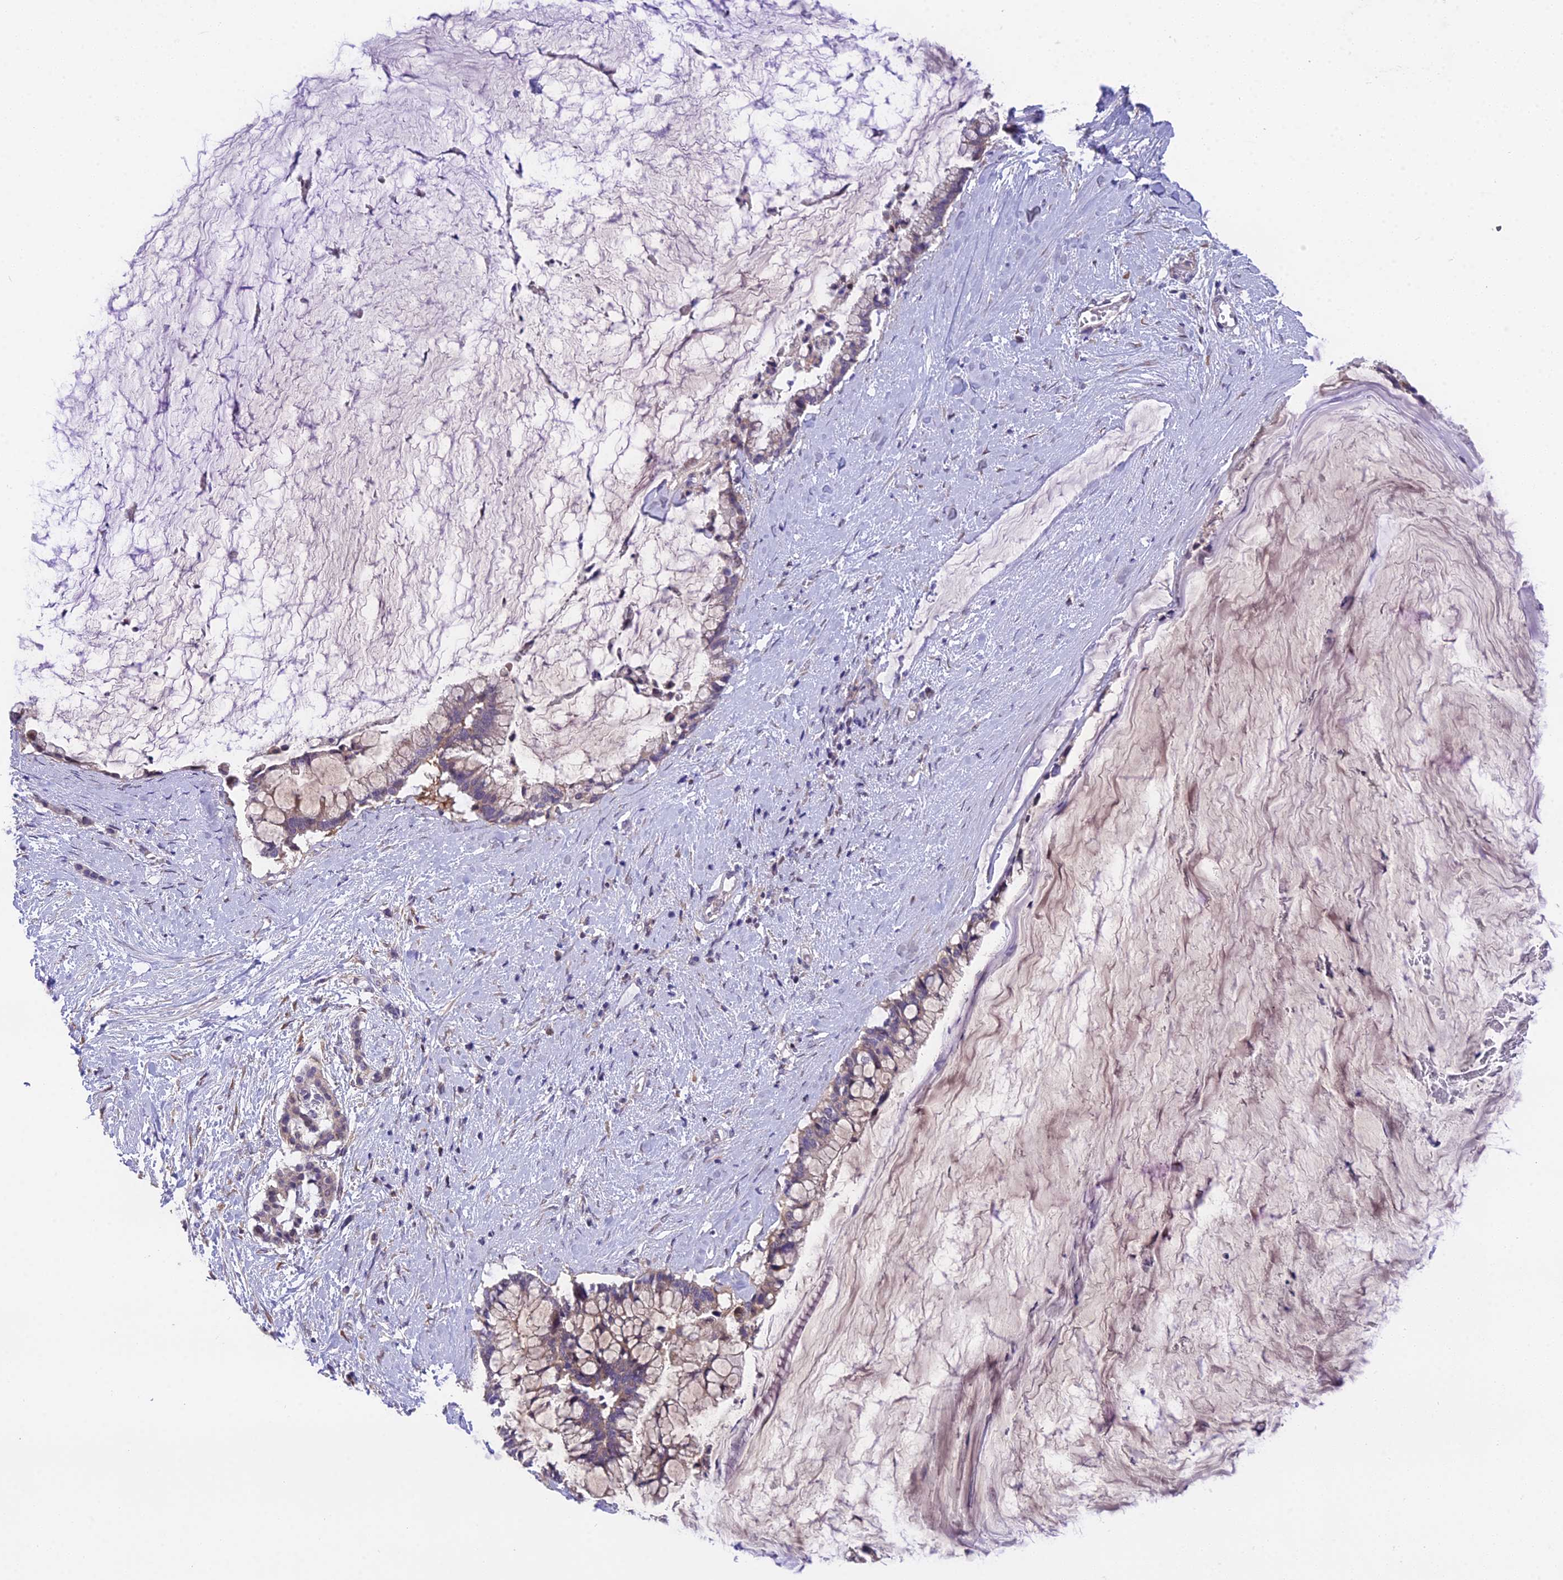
{"staining": {"intensity": "weak", "quantity": "<25%", "location": "cytoplasmic/membranous"}, "tissue": "pancreatic cancer", "cell_type": "Tumor cells", "image_type": "cancer", "snomed": [{"axis": "morphology", "description": "Adenocarcinoma, NOS"}, {"axis": "topography", "description": "Pancreas"}], "caption": "A histopathology image of human pancreatic cancer (adenocarcinoma) is negative for staining in tumor cells.", "gene": "PUS10", "patient": {"sex": "male", "age": 41}}